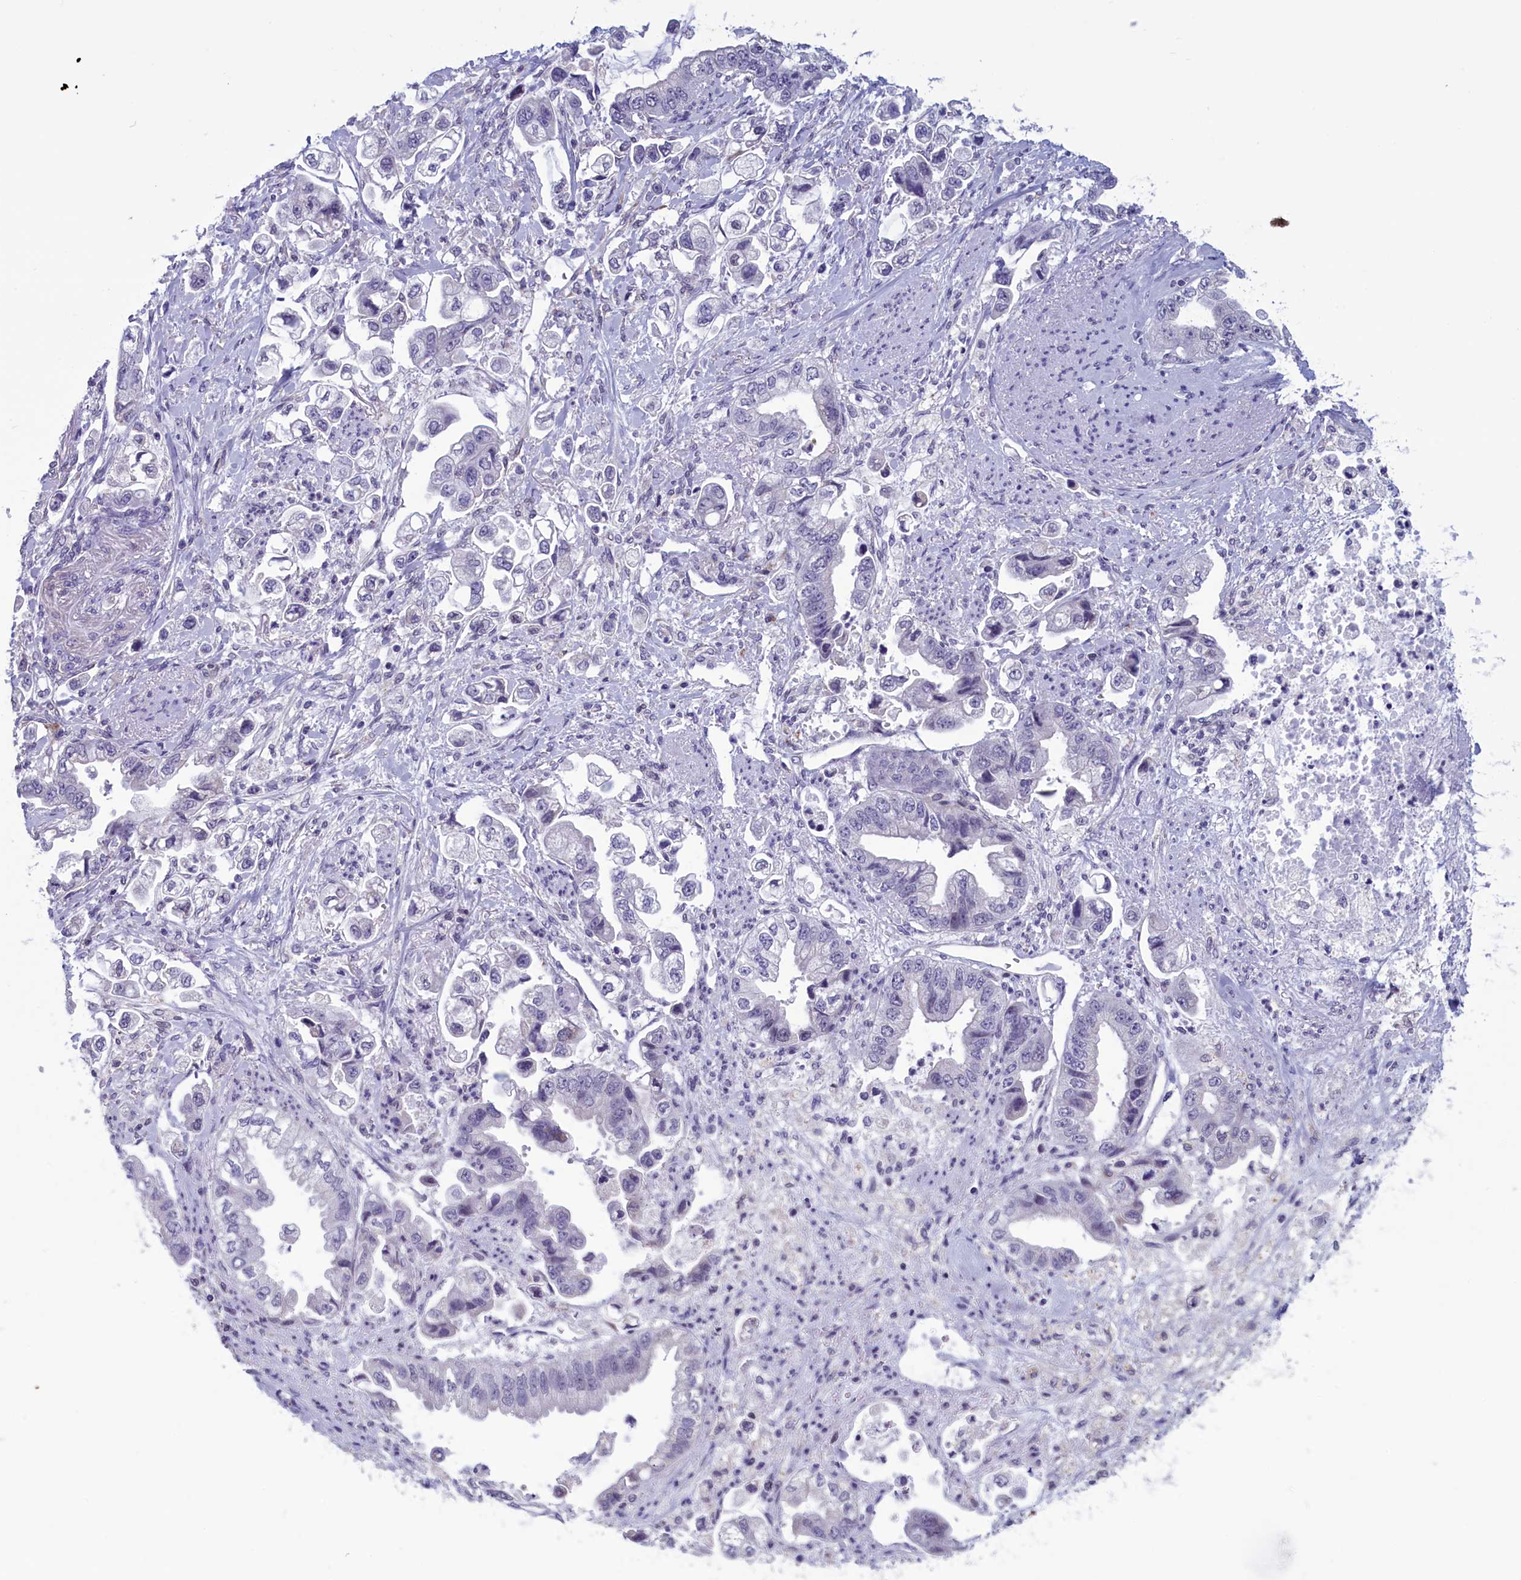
{"staining": {"intensity": "negative", "quantity": "none", "location": "none"}, "tissue": "stomach cancer", "cell_type": "Tumor cells", "image_type": "cancer", "snomed": [{"axis": "morphology", "description": "Adenocarcinoma, NOS"}, {"axis": "topography", "description": "Stomach"}], "caption": "This is a histopathology image of immunohistochemistry (IHC) staining of stomach adenocarcinoma, which shows no expression in tumor cells.", "gene": "PARS2", "patient": {"sex": "male", "age": 62}}